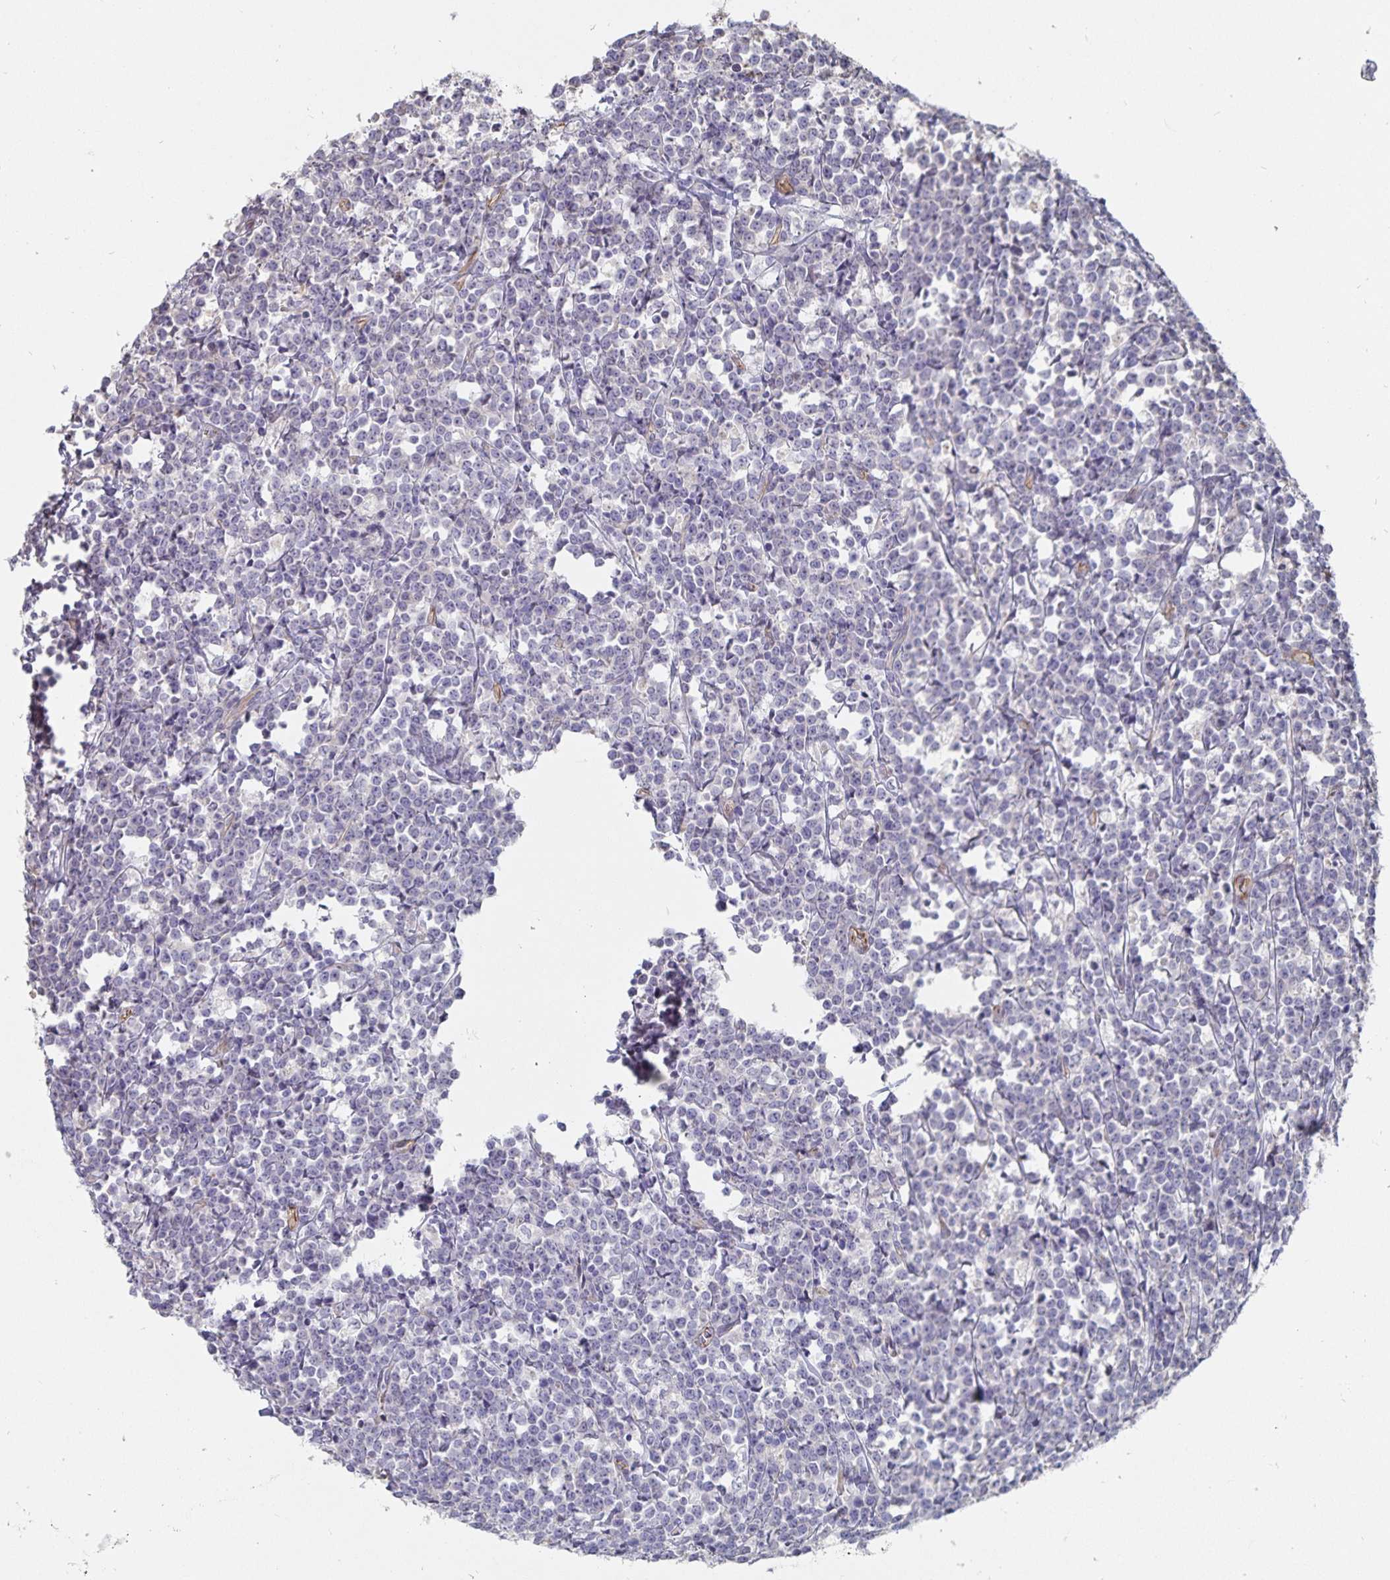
{"staining": {"intensity": "negative", "quantity": "none", "location": "none"}, "tissue": "lymphoma", "cell_type": "Tumor cells", "image_type": "cancer", "snomed": [{"axis": "morphology", "description": "Malignant lymphoma, non-Hodgkin's type, High grade"}, {"axis": "topography", "description": "Small intestine"}], "caption": "This is an IHC histopathology image of high-grade malignant lymphoma, non-Hodgkin's type. There is no positivity in tumor cells.", "gene": "SSTR1", "patient": {"sex": "female", "age": 56}}